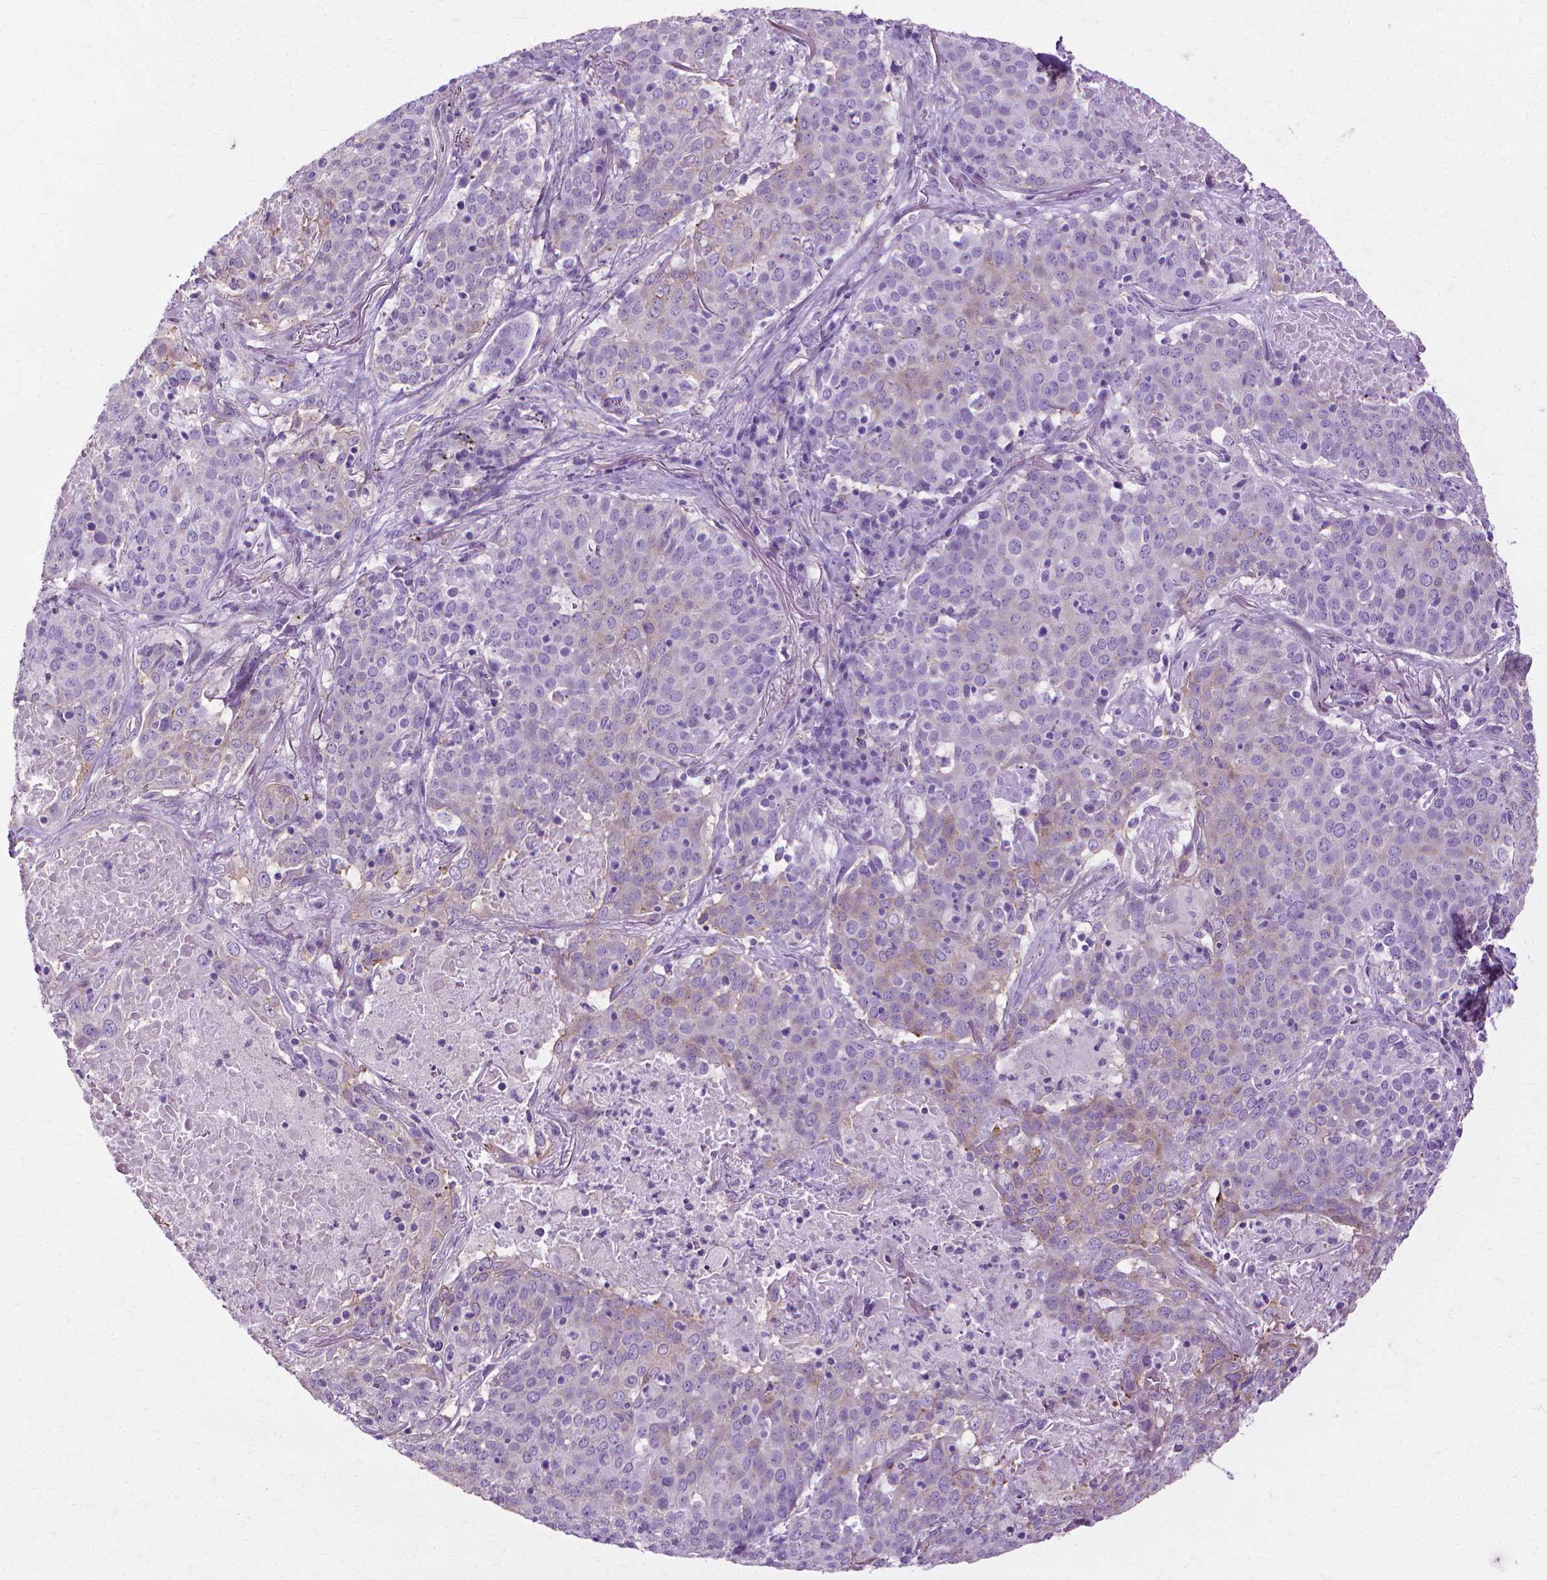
{"staining": {"intensity": "negative", "quantity": "none", "location": "none"}, "tissue": "lung cancer", "cell_type": "Tumor cells", "image_type": "cancer", "snomed": [{"axis": "morphology", "description": "Squamous cell carcinoma, NOS"}, {"axis": "topography", "description": "Lung"}], "caption": "Immunohistochemical staining of human lung cancer (squamous cell carcinoma) reveals no significant expression in tumor cells. (IHC, brightfield microscopy, high magnification).", "gene": "CFAP157", "patient": {"sex": "male", "age": 82}}